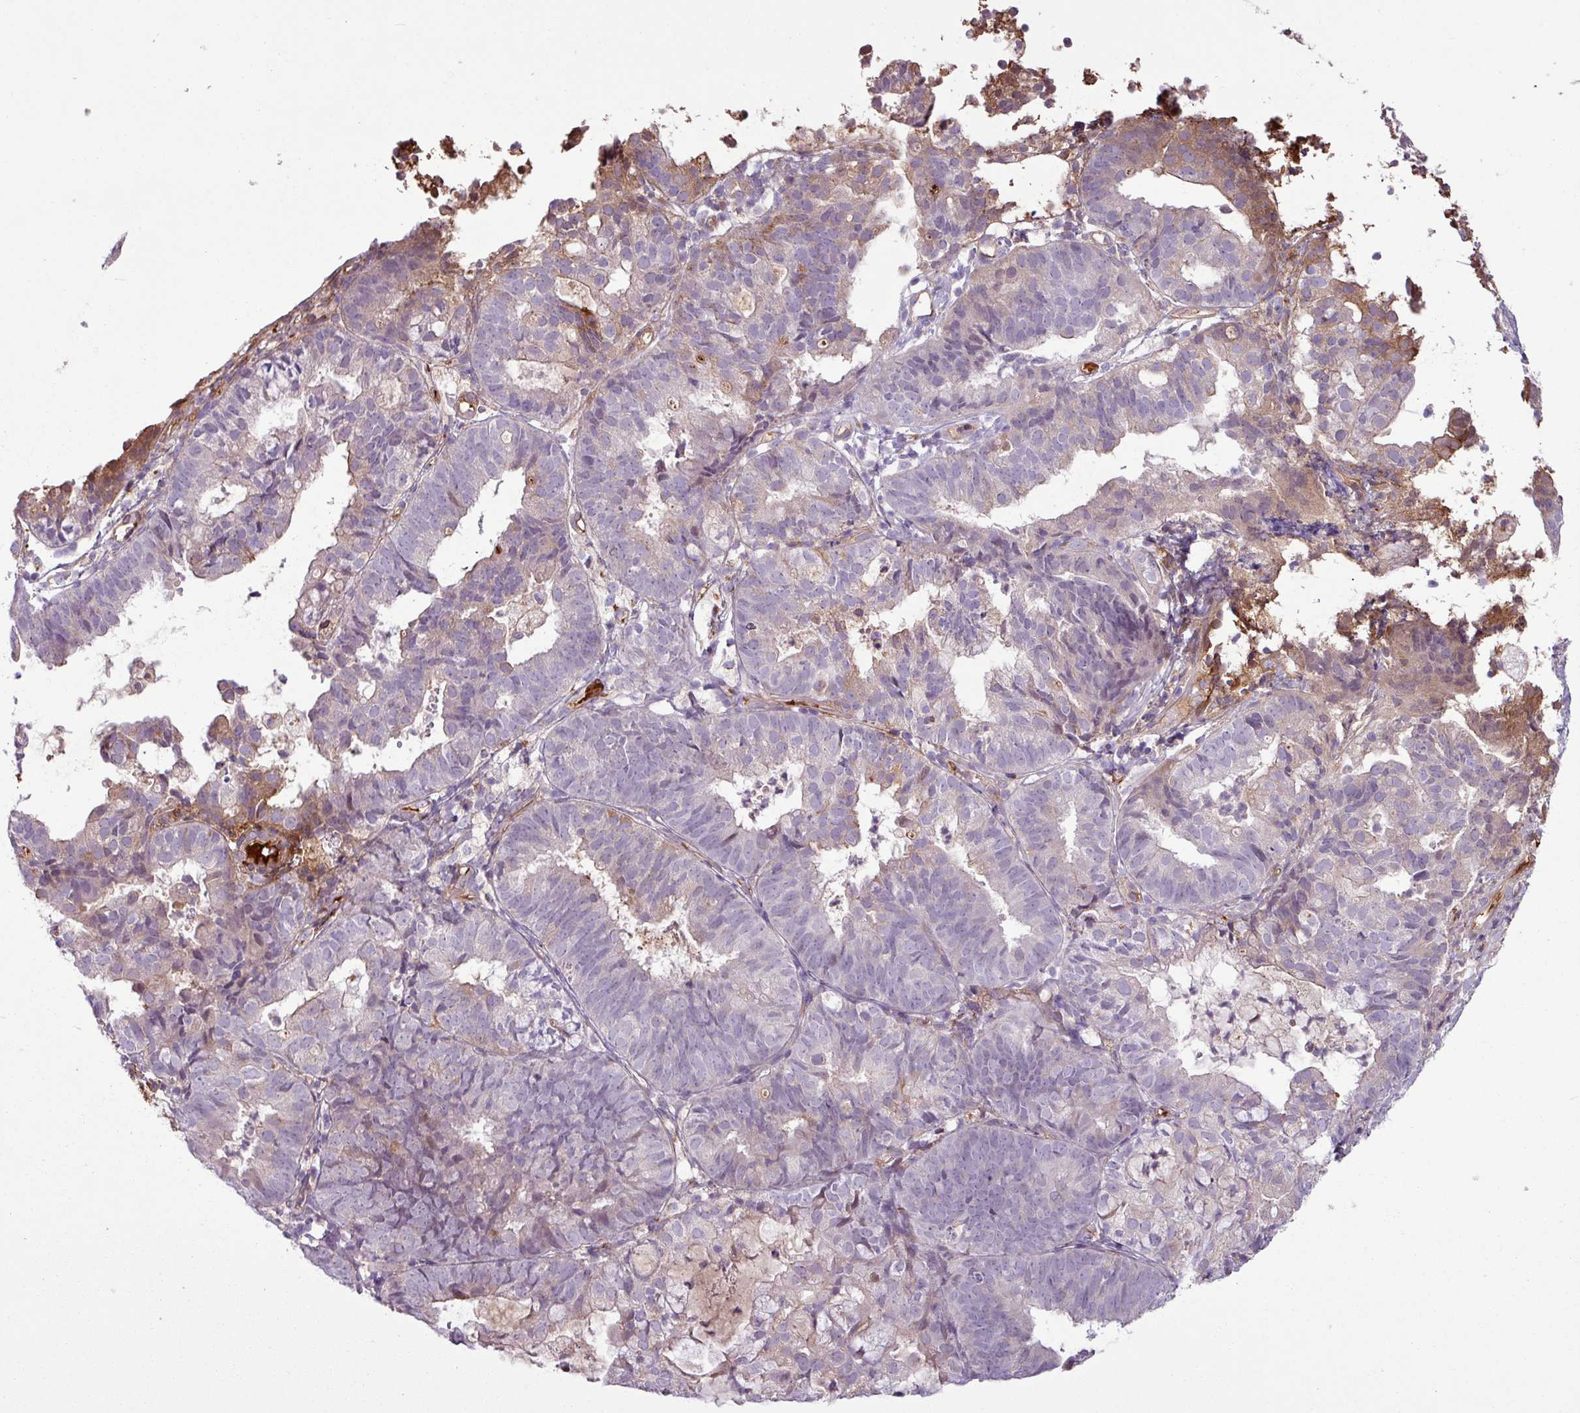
{"staining": {"intensity": "weak", "quantity": "<25%", "location": "cytoplasmic/membranous"}, "tissue": "endometrial cancer", "cell_type": "Tumor cells", "image_type": "cancer", "snomed": [{"axis": "morphology", "description": "Adenocarcinoma, NOS"}, {"axis": "topography", "description": "Endometrium"}], "caption": "An immunohistochemistry image of endometrial cancer is shown. There is no staining in tumor cells of endometrial cancer. Nuclei are stained in blue.", "gene": "C4B", "patient": {"sex": "female", "age": 80}}